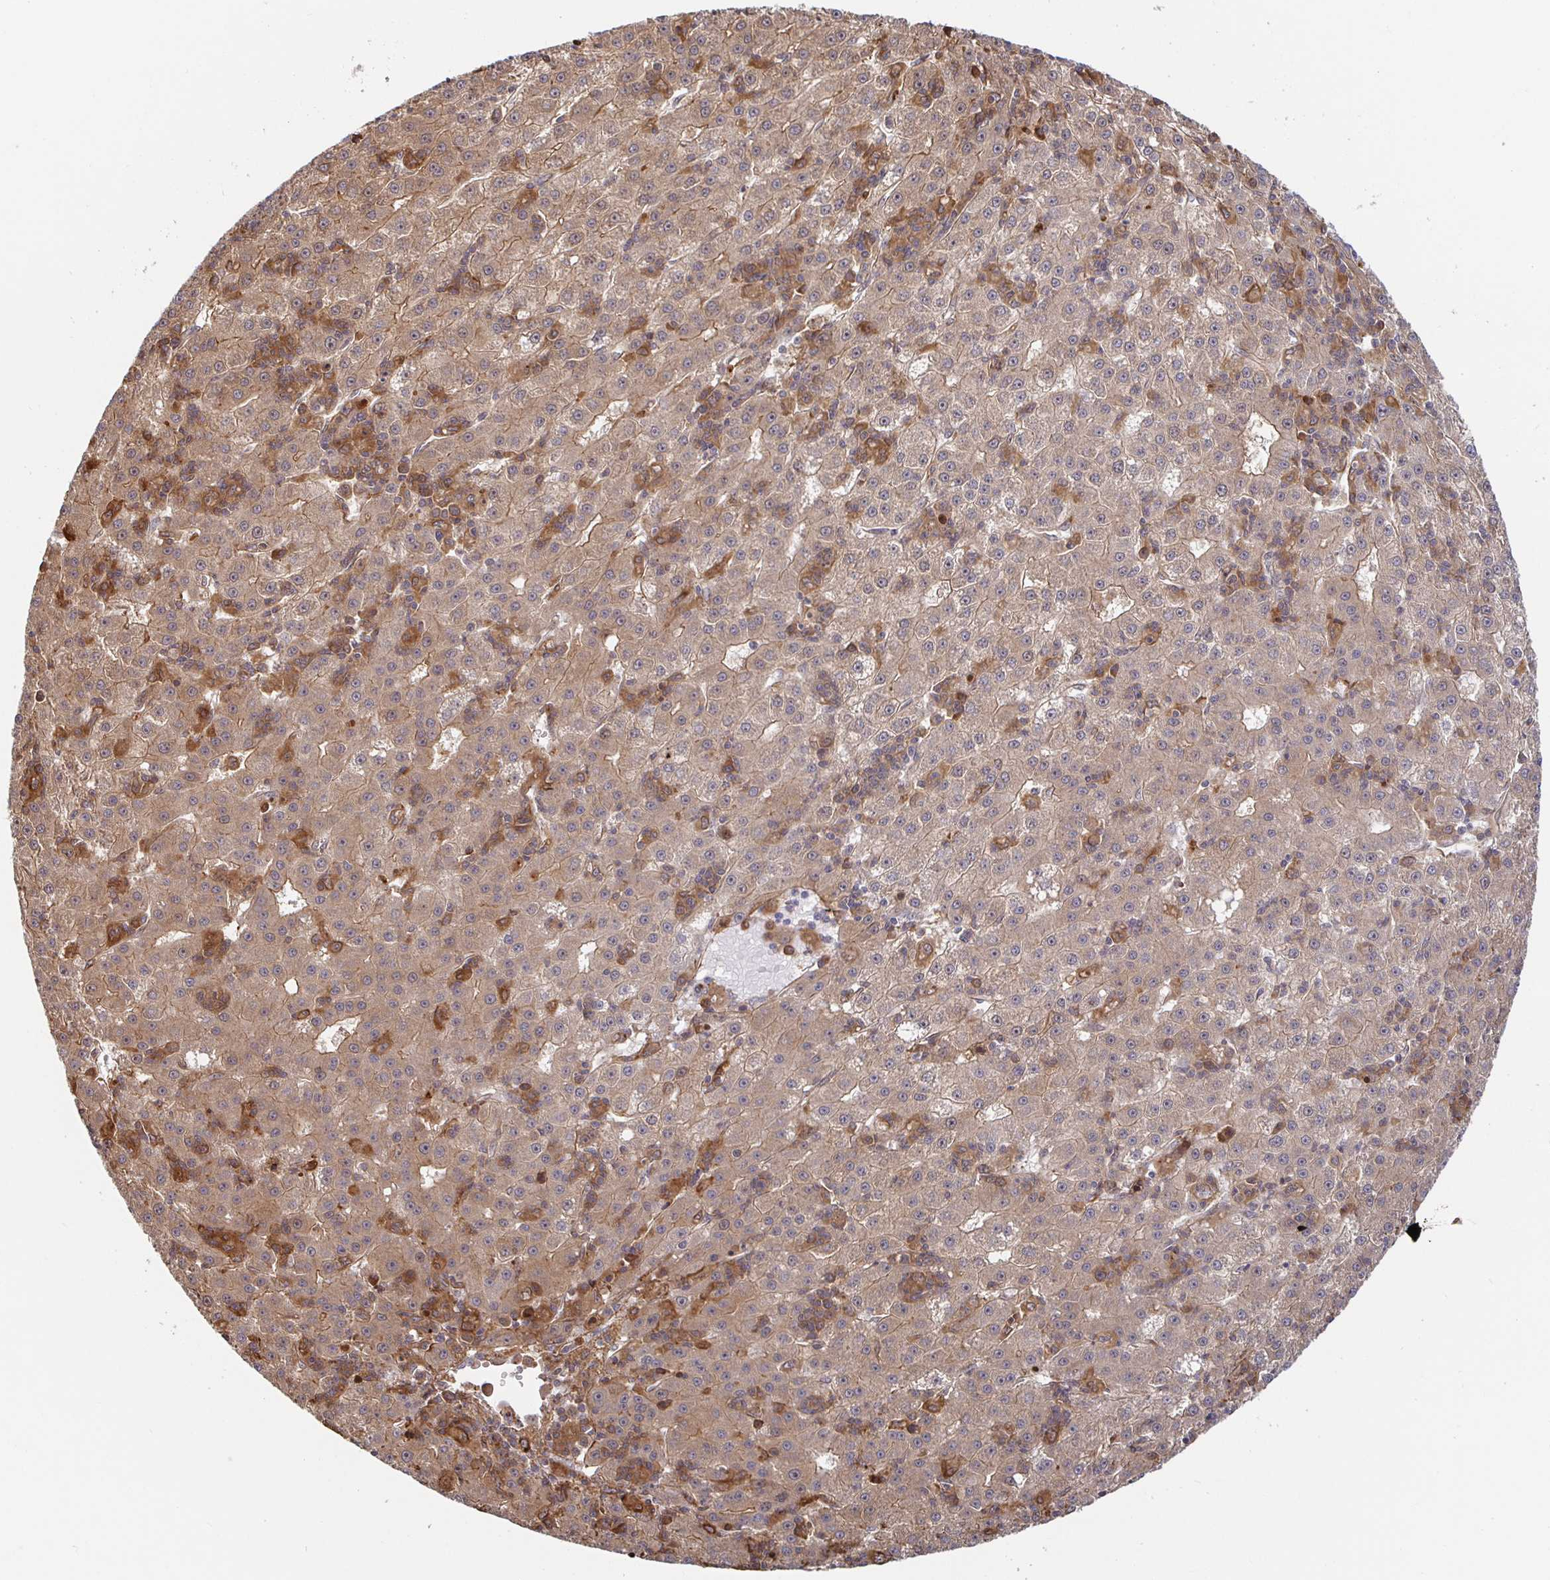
{"staining": {"intensity": "moderate", "quantity": ">75%", "location": "cytoplasmic/membranous"}, "tissue": "liver cancer", "cell_type": "Tumor cells", "image_type": "cancer", "snomed": [{"axis": "morphology", "description": "Carcinoma, Hepatocellular, NOS"}, {"axis": "topography", "description": "Liver"}], "caption": "This micrograph demonstrates immunohistochemistry staining of human liver cancer (hepatocellular carcinoma), with medium moderate cytoplasmic/membranous positivity in about >75% of tumor cells.", "gene": "STRAP", "patient": {"sex": "male", "age": 76}}